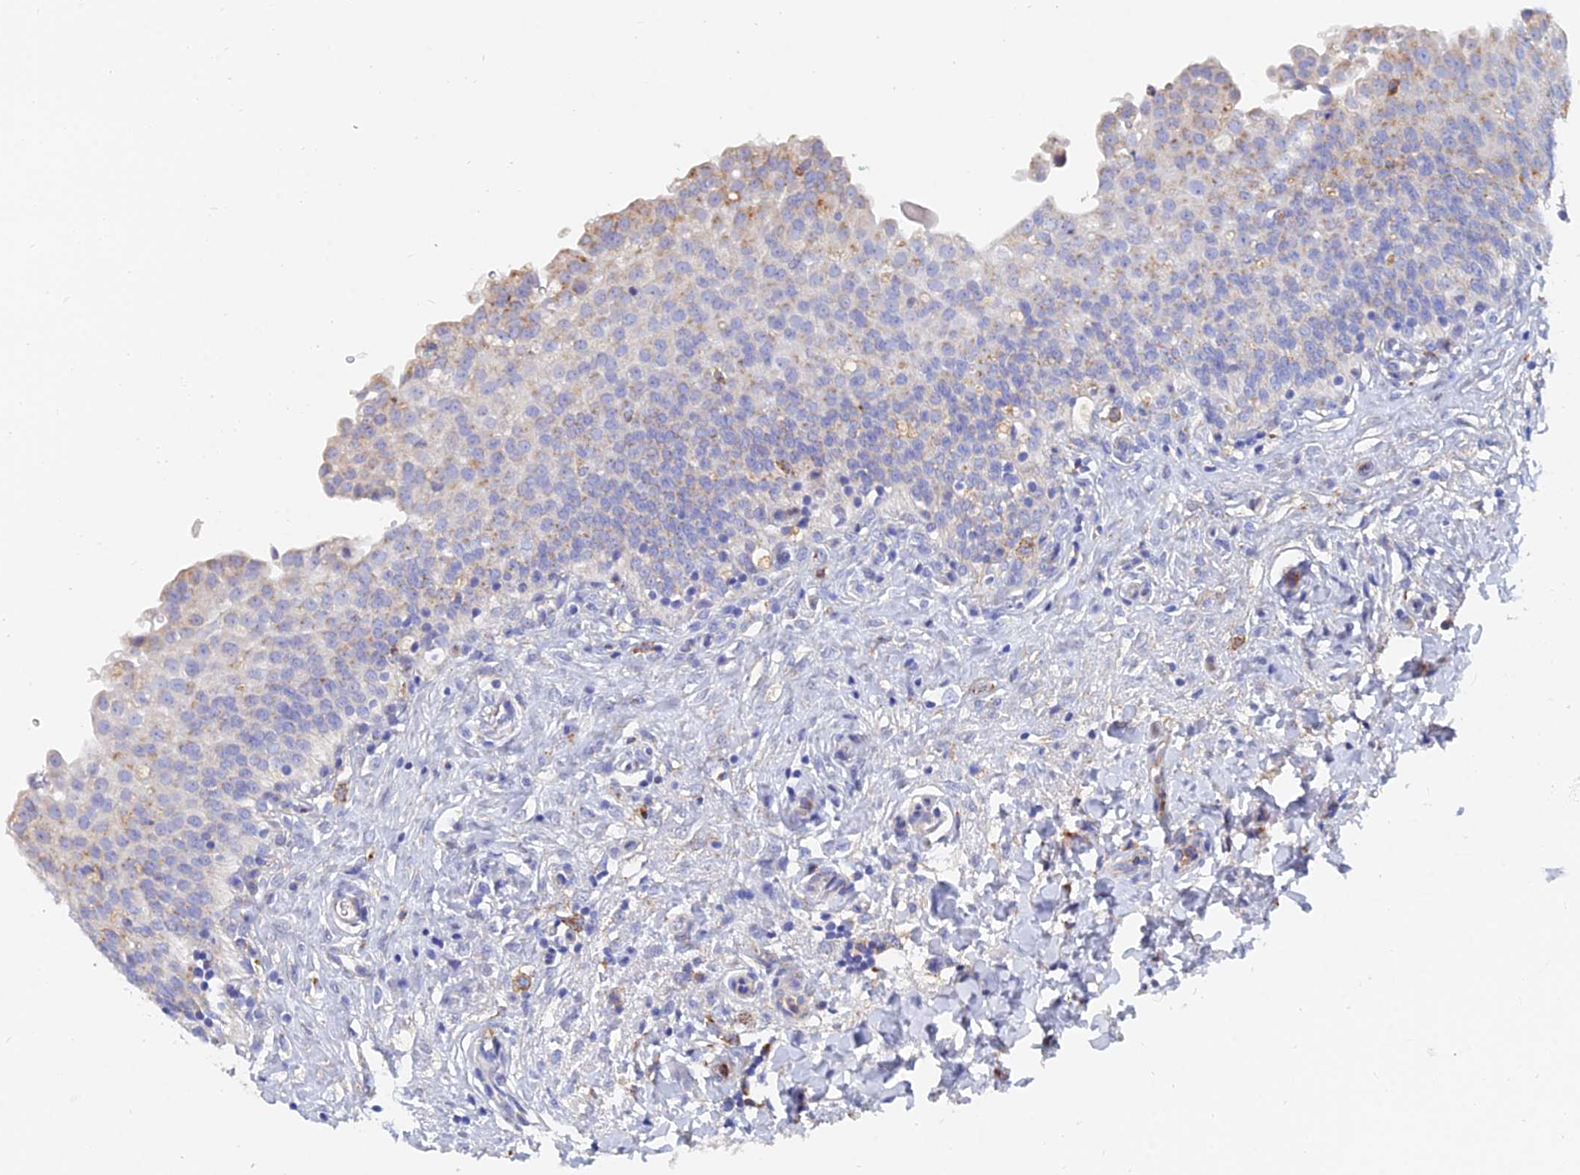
{"staining": {"intensity": "moderate", "quantity": "<25%", "location": "cytoplasmic/membranous"}, "tissue": "urinary bladder", "cell_type": "Urothelial cells", "image_type": "normal", "snomed": [{"axis": "morphology", "description": "Urothelial carcinoma, High grade"}, {"axis": "topography", "description": "Urinary bladder"}], "caption": "Protein staining displays moderate cytoplasmic/membranous expression in approximately <25% of urothelial cells in unremarkable urinary bladder. The staining was performed using DAB to visualize the protein expression in brown, while the nuclei were stained in blue with hematoxylin (Magnification: 20x).", "gene": "SPNS1", "patient": {"sex": "male", "age": 46}}